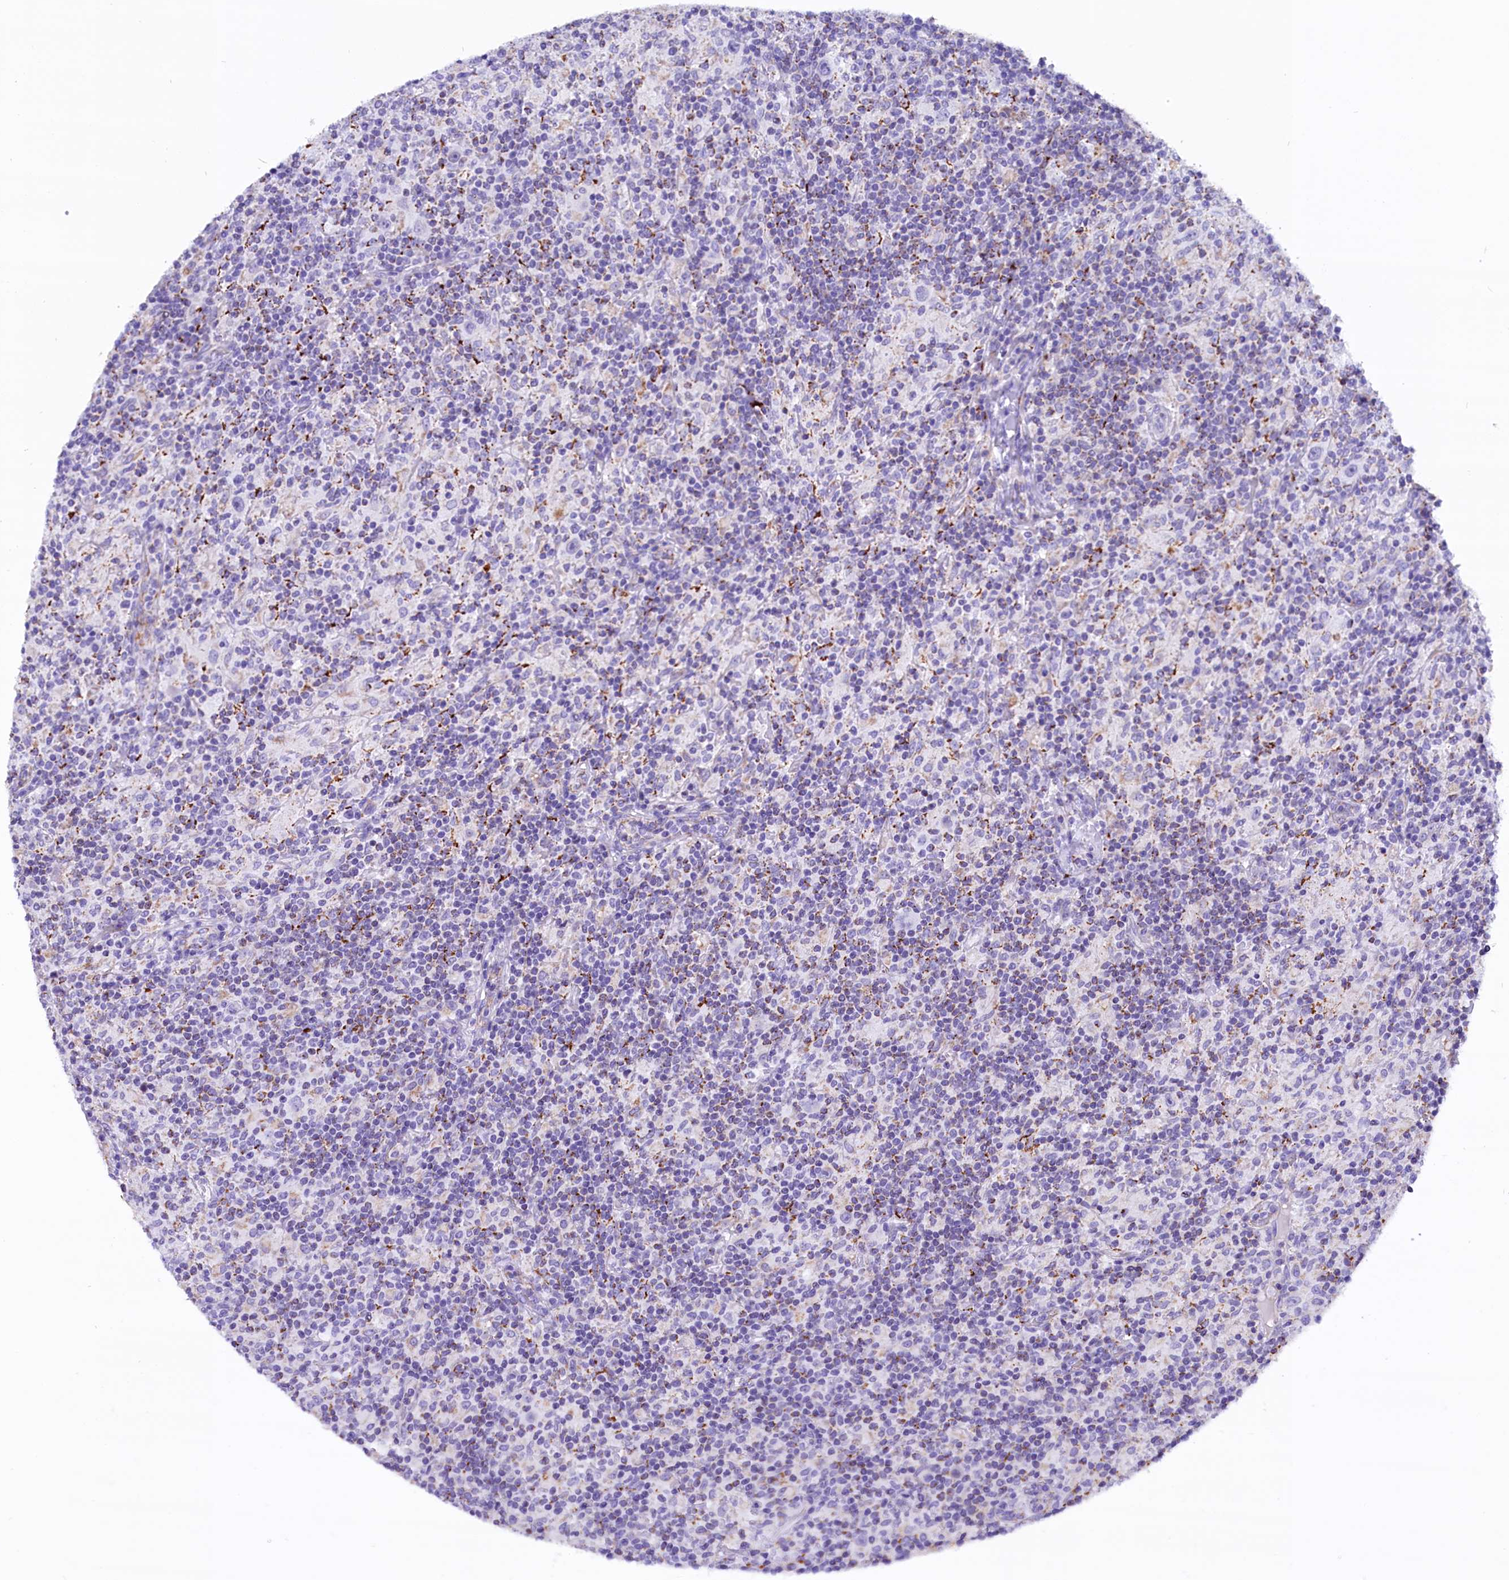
{"staining": {"intensity": "negative", "quantity": "none", "location": "none"}, "tissue": "lymphoma", "cell_type": "Tumor cells", "image_type": "cancer", "snomed": [{"axis": "morphology", "description": "Hodgkin's disease, NOS"}, {"axis": "topography", "description": "Lymph node"}], "caption": "An immunohistochemistry photomicrograph of lymphoma is shown. There is no staining in tumor cells of lymphoma. Nuclei are stained in blue.", "gene": "ABAT", "patient": {"sex": "male", "age": 70}}